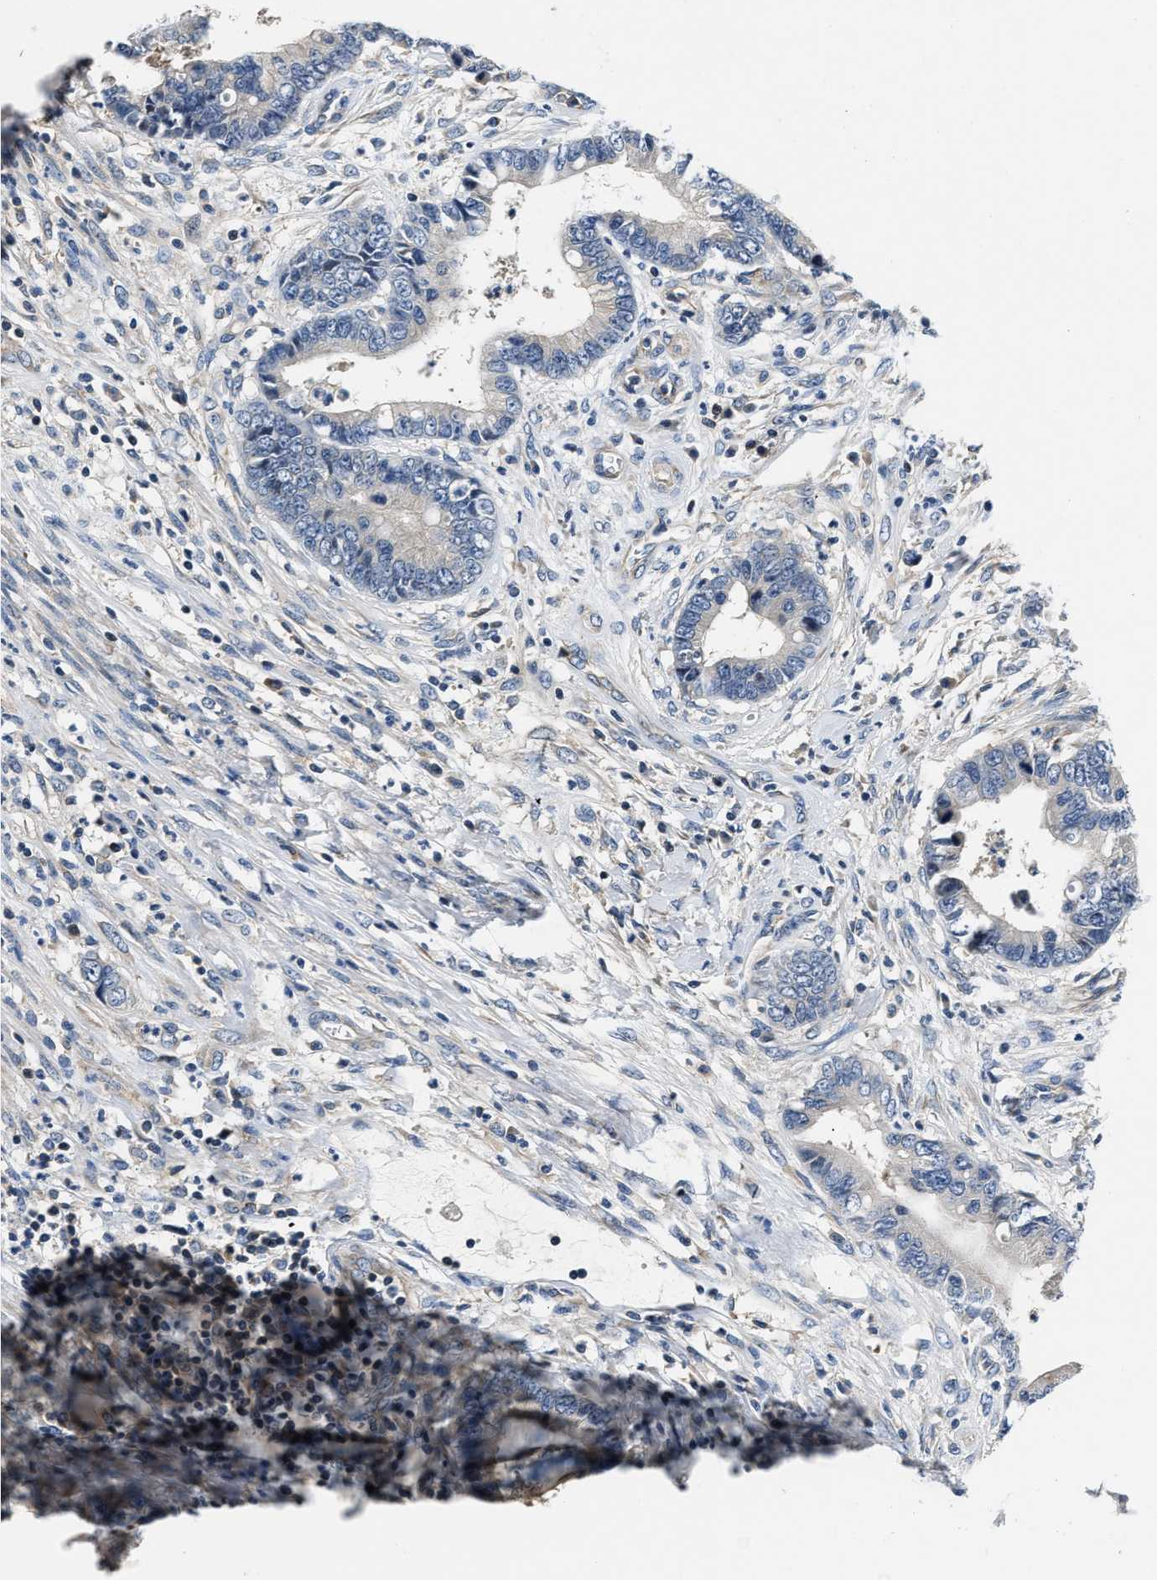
{"staining": {"intensity": "negative", "quantity": "none", "location": "none"}, "tissue": "cervical cancer", "cell_type": "Tumor cells", "image_type": "cancer", "snomed": [{"axis": "morphology", "description": "Adenocarcinoma, NOS"}, {"axis": "topography", "description": "Cervix"}], "caption": "High power microscopy image of an immunohistochemistry (IHC) photomicrograph of adenocarcinoma (cervical), revealing no significant staining in tumor cells.", "gene": "TEX2", "patient": {"sex": "female", "age": 44}}